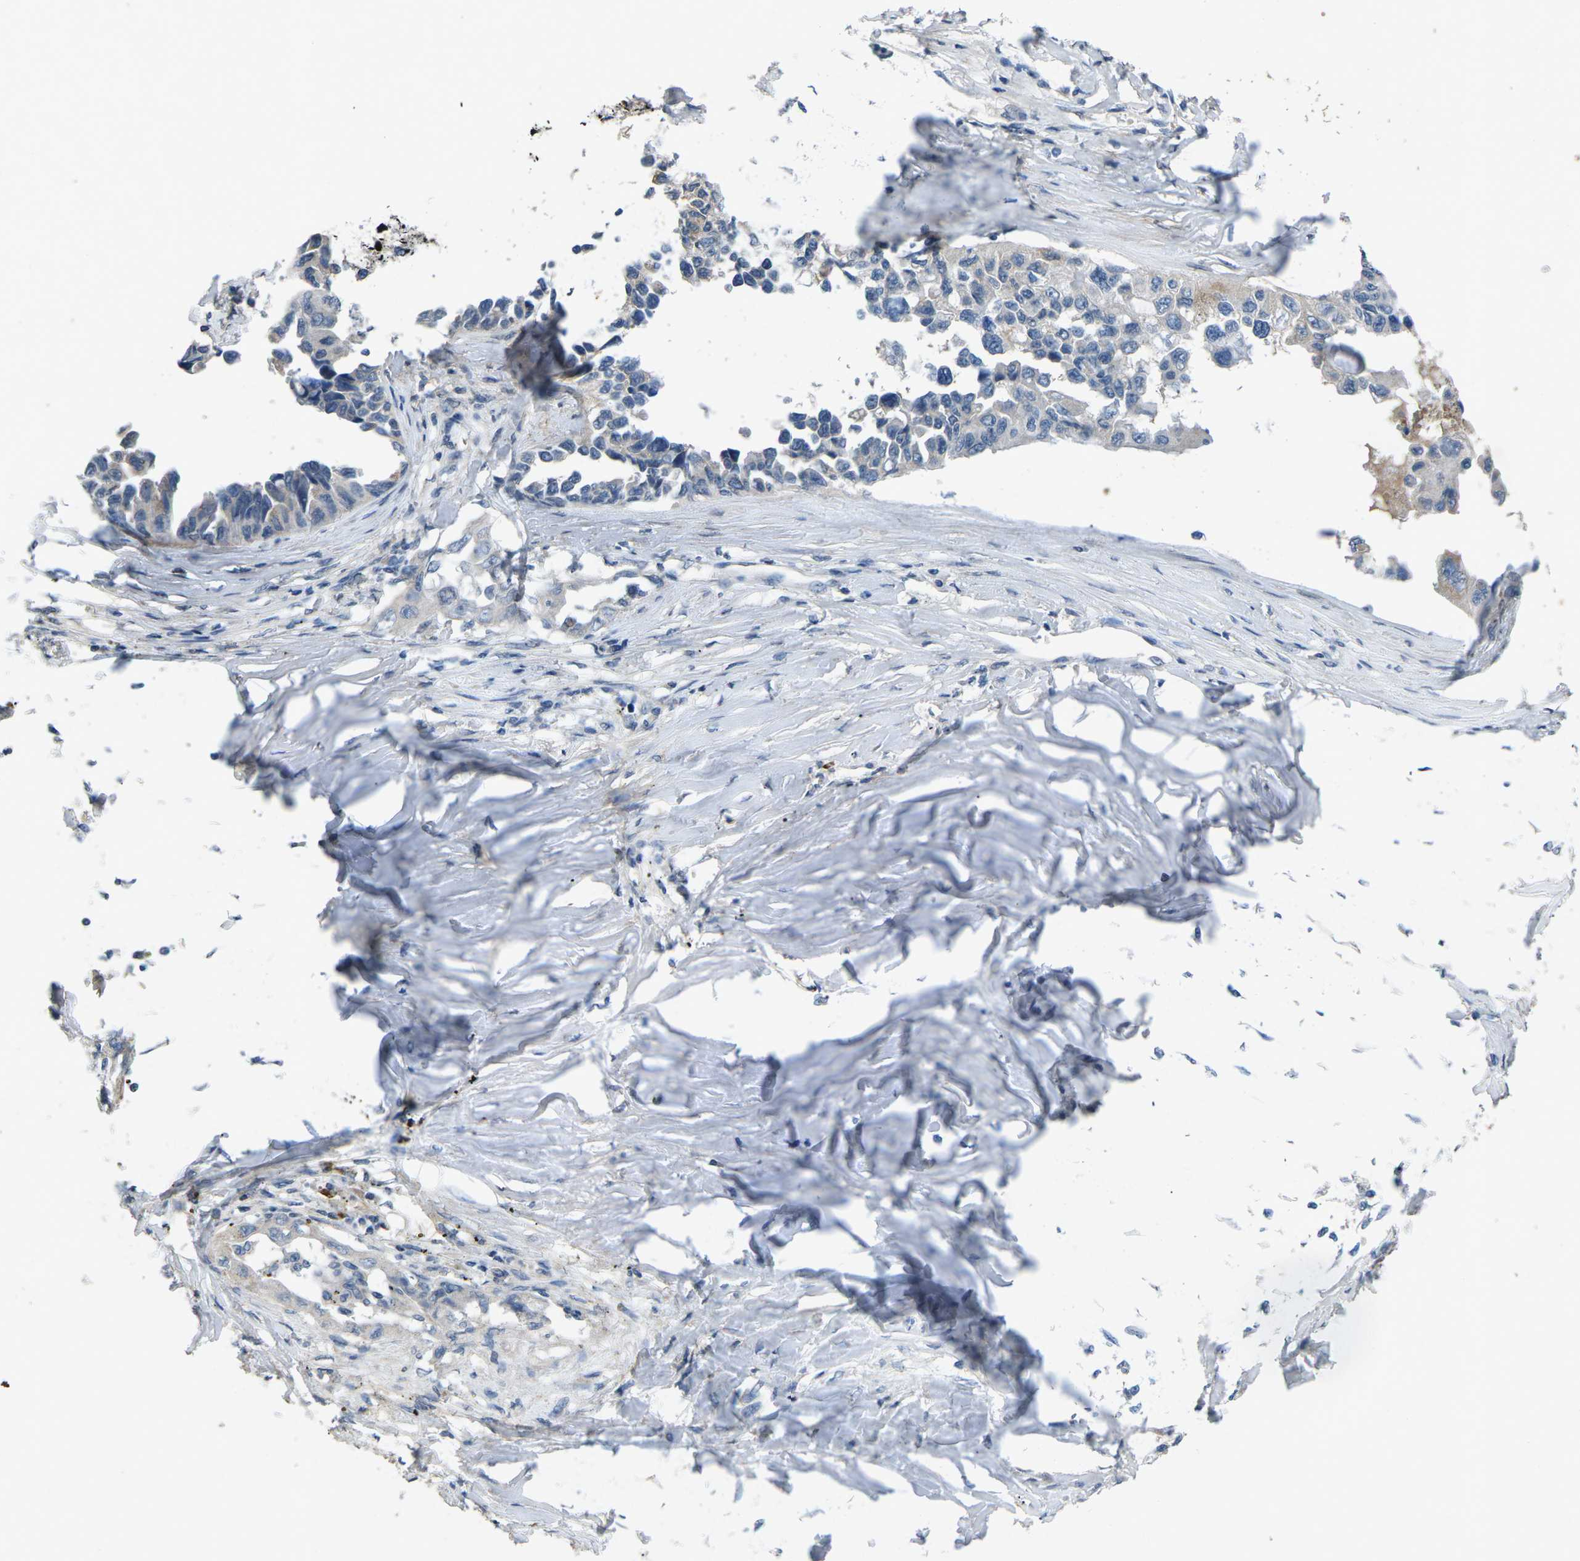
{"staining": {"intensity": "negative", "quantity": "none", "location": "none"}, "tissue": "lung cancer", "cell_type": "Tumor cells", "image_type": "cancer", "snomed": [{"axis": "morphology", "description": "Adenocarcinoma, NOS"}, {"axis": "topography", "description": "Lung"}], "caption": "Immunohistochemical staining of human lung cancer (adenocarcinoma) displays no significant staining in tumor cells.", "gene": "PLG", "patient": {"sex": "female", "age": 51}}